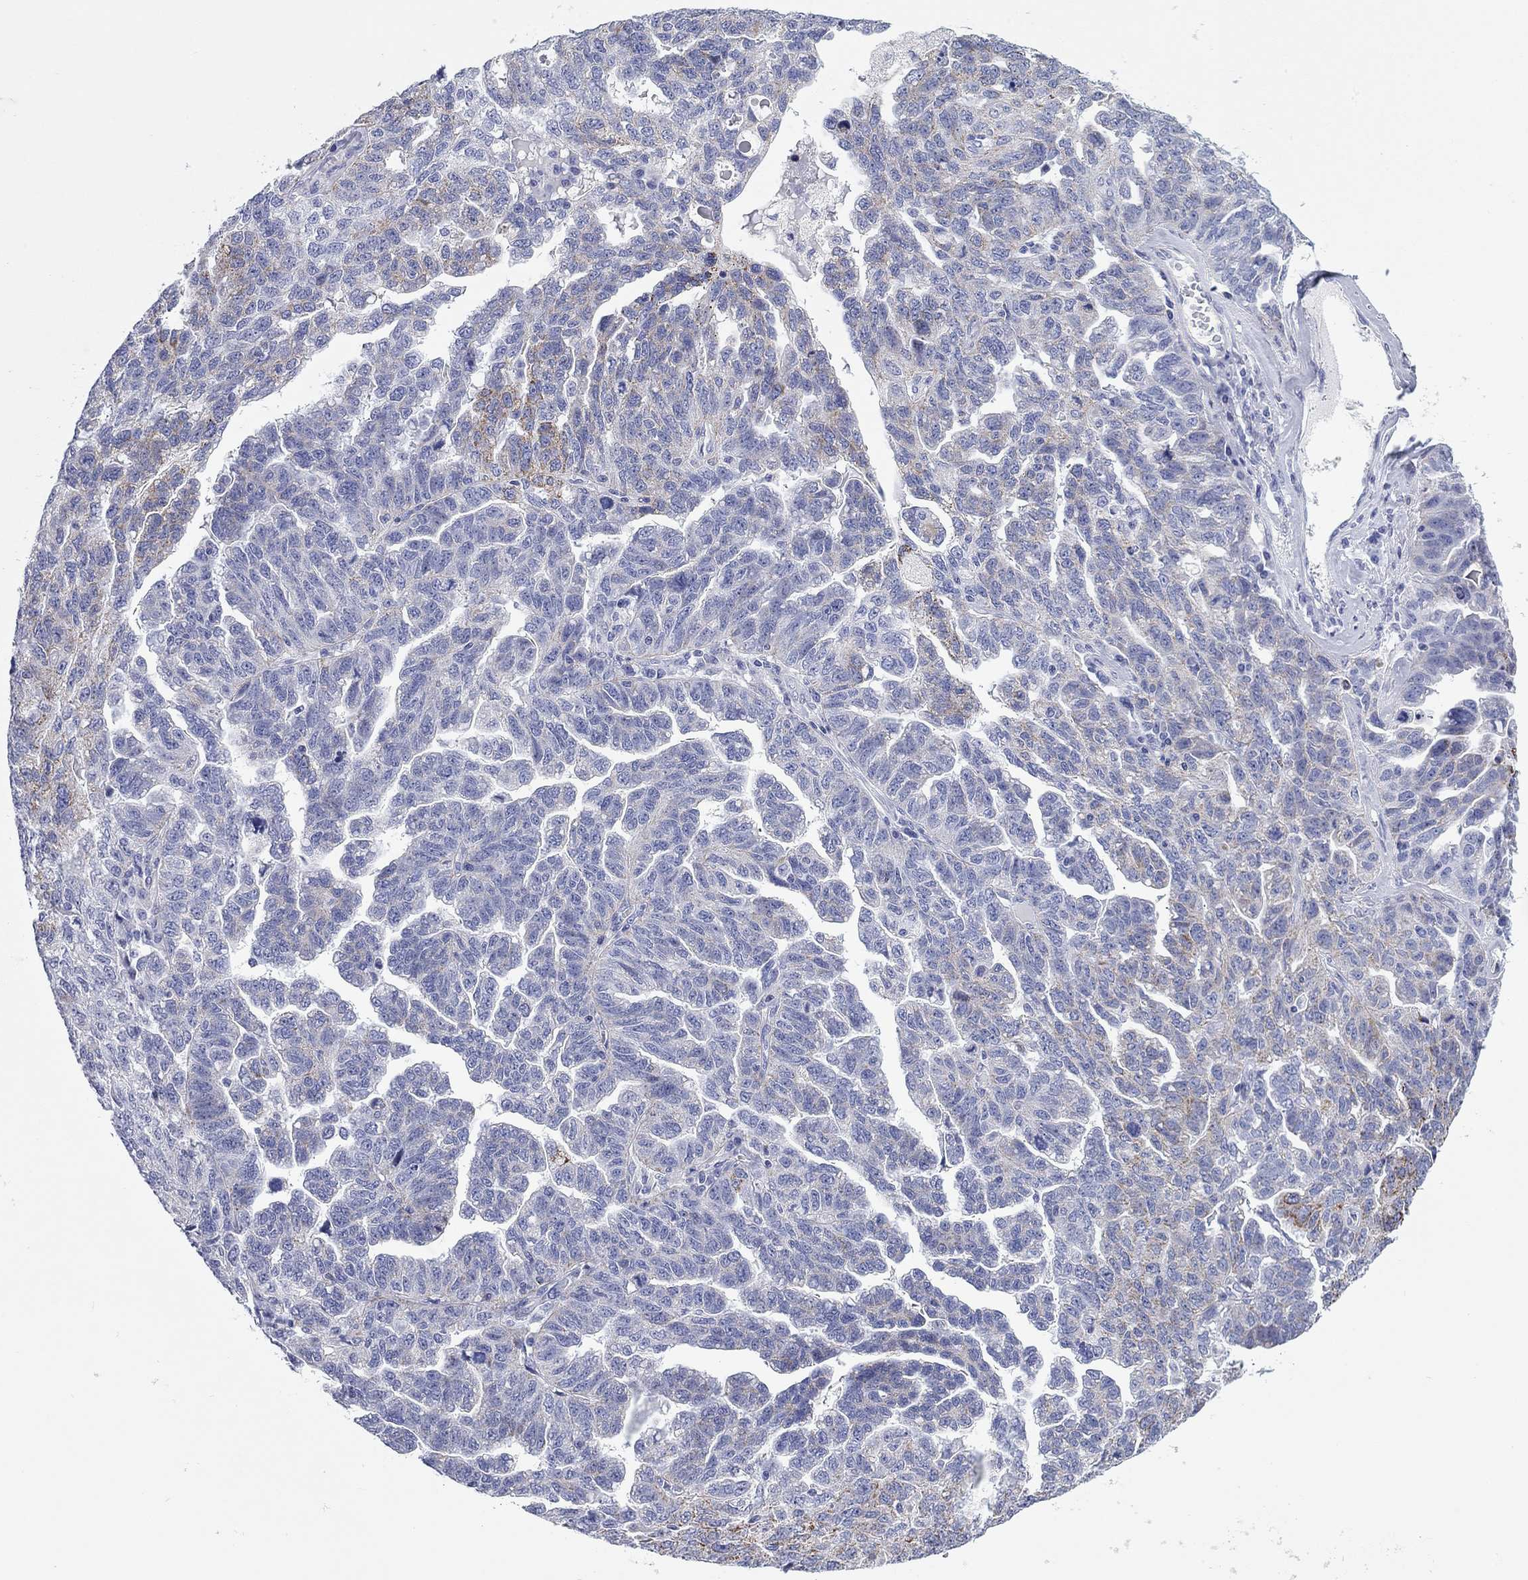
{"staining": {"intensity": "moderate", "quantity": "<25%", "location": "cytoplasmic/membranous"}, "tissue": "ovarian cancer", "cell_type": "Tumor cells", "image_type": "cancer", "snomed": [{"axis": "morphology", "description": "Cystadenocarcinoma, serous, NOS"}, {"axis": "topography", "description": "Ovary"}], "caption": "Human ovarian serous cystadenocarcinoma stained with a brown dye reveals moderate cytoplasmic/membranous positive expression in about <25% of tumor cells.", "gene": "CHI3L2", "patient": {"sex": "female", "age": 71}}